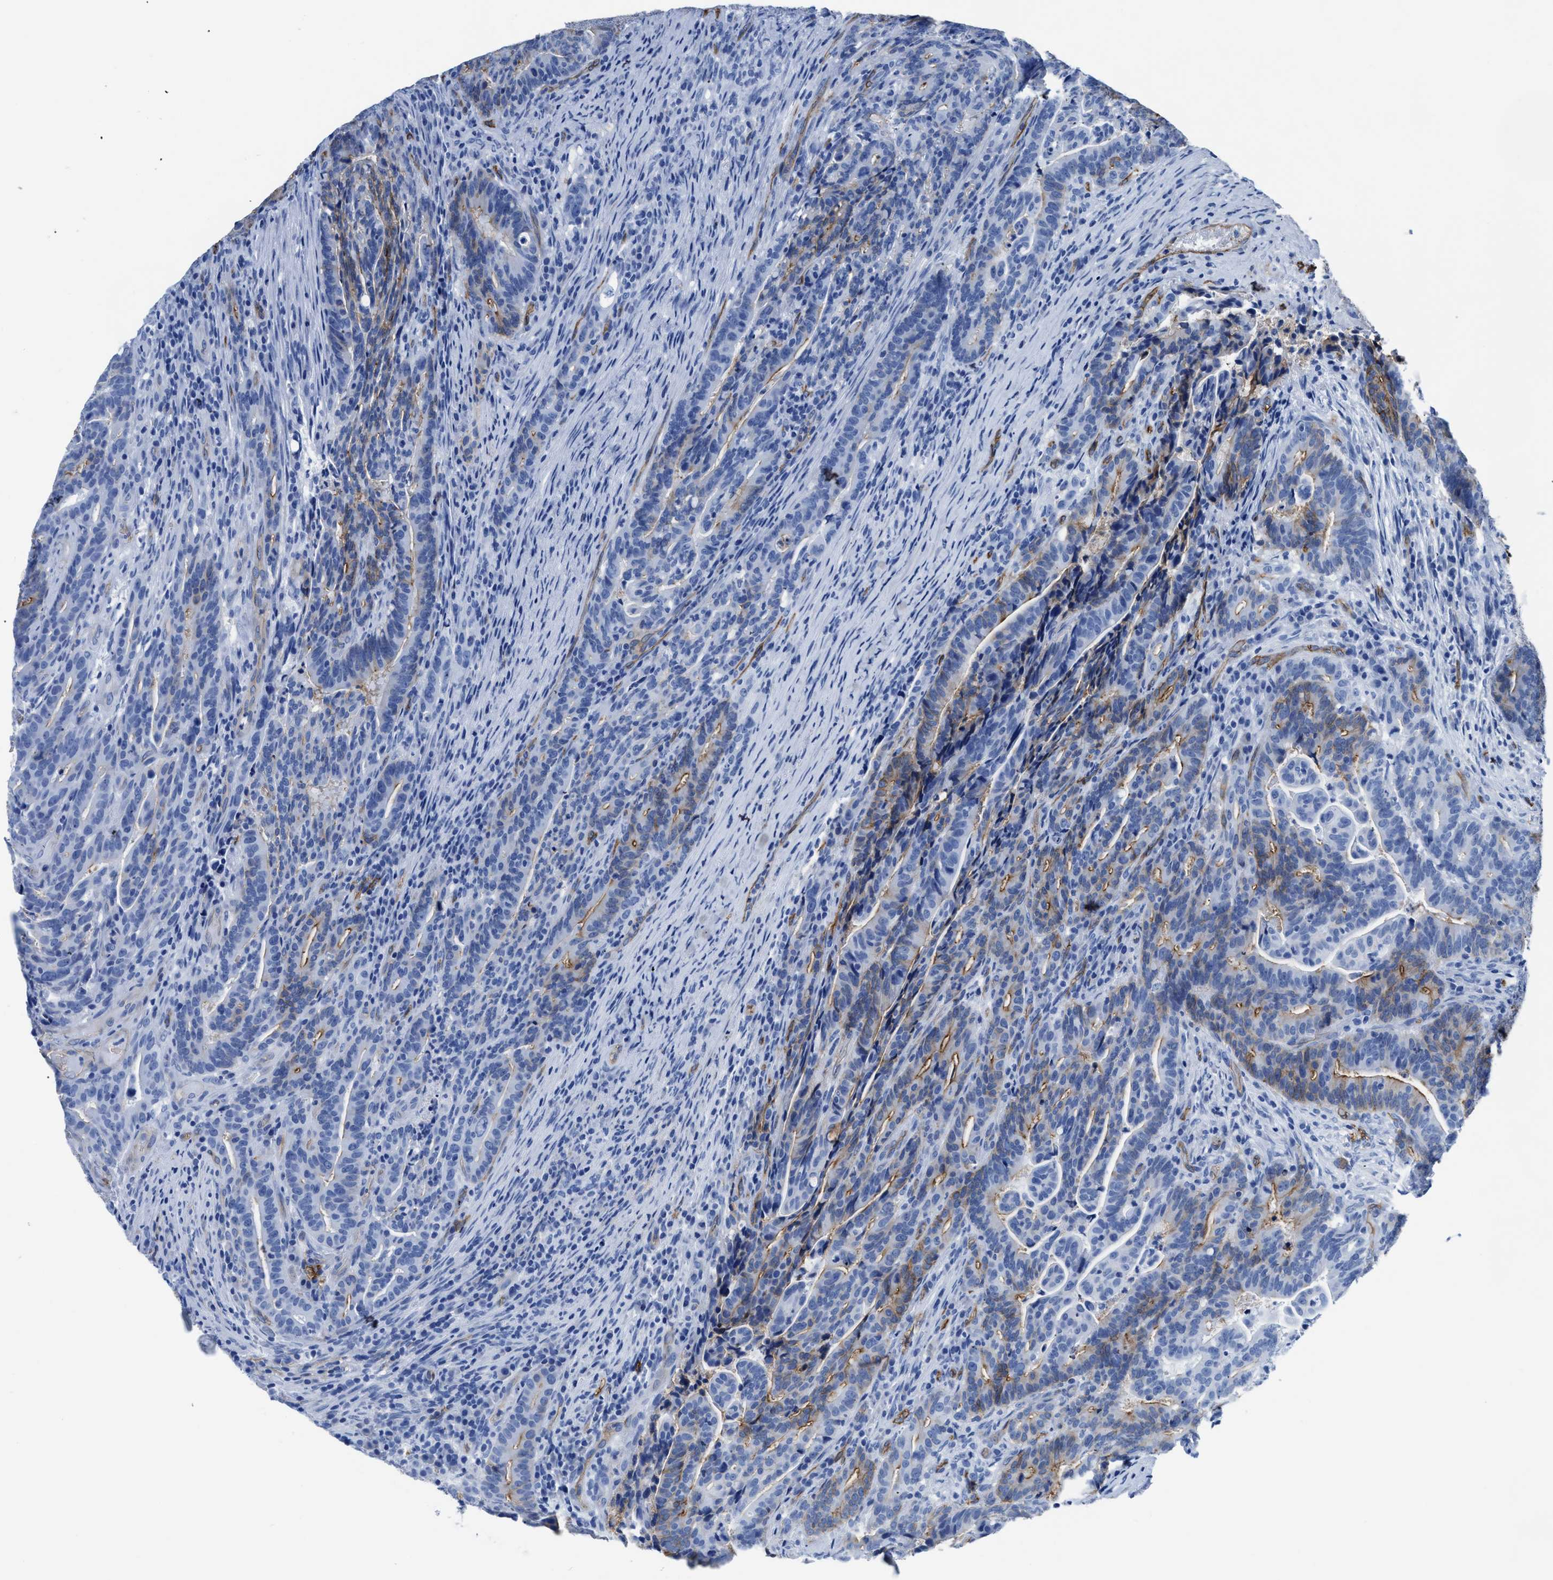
{"staining": {"intensity": "moderate", "quantity": "25%-75%", "location": "cytoplasmic/membranous"}, "tissue": "colorectal cancer", "cell_type": "Tumor cells", "image_type": "cancer", "snomed": [{"axis": "morphology", "description": "Adenocarcinoma, NOS"}, {"axis": "topography", "description": "Colon"}], "caption": "Colorectal cancer (adenocarcinoma) stained with DAB immunohistochemistry (IHC) demonstrates medium levels of moderate cytoplasmic/membranous staining in approximately 25%-75% of tumor cells.", "gene": "AQP1", "patient": {"sex": "female", "age": 66}}